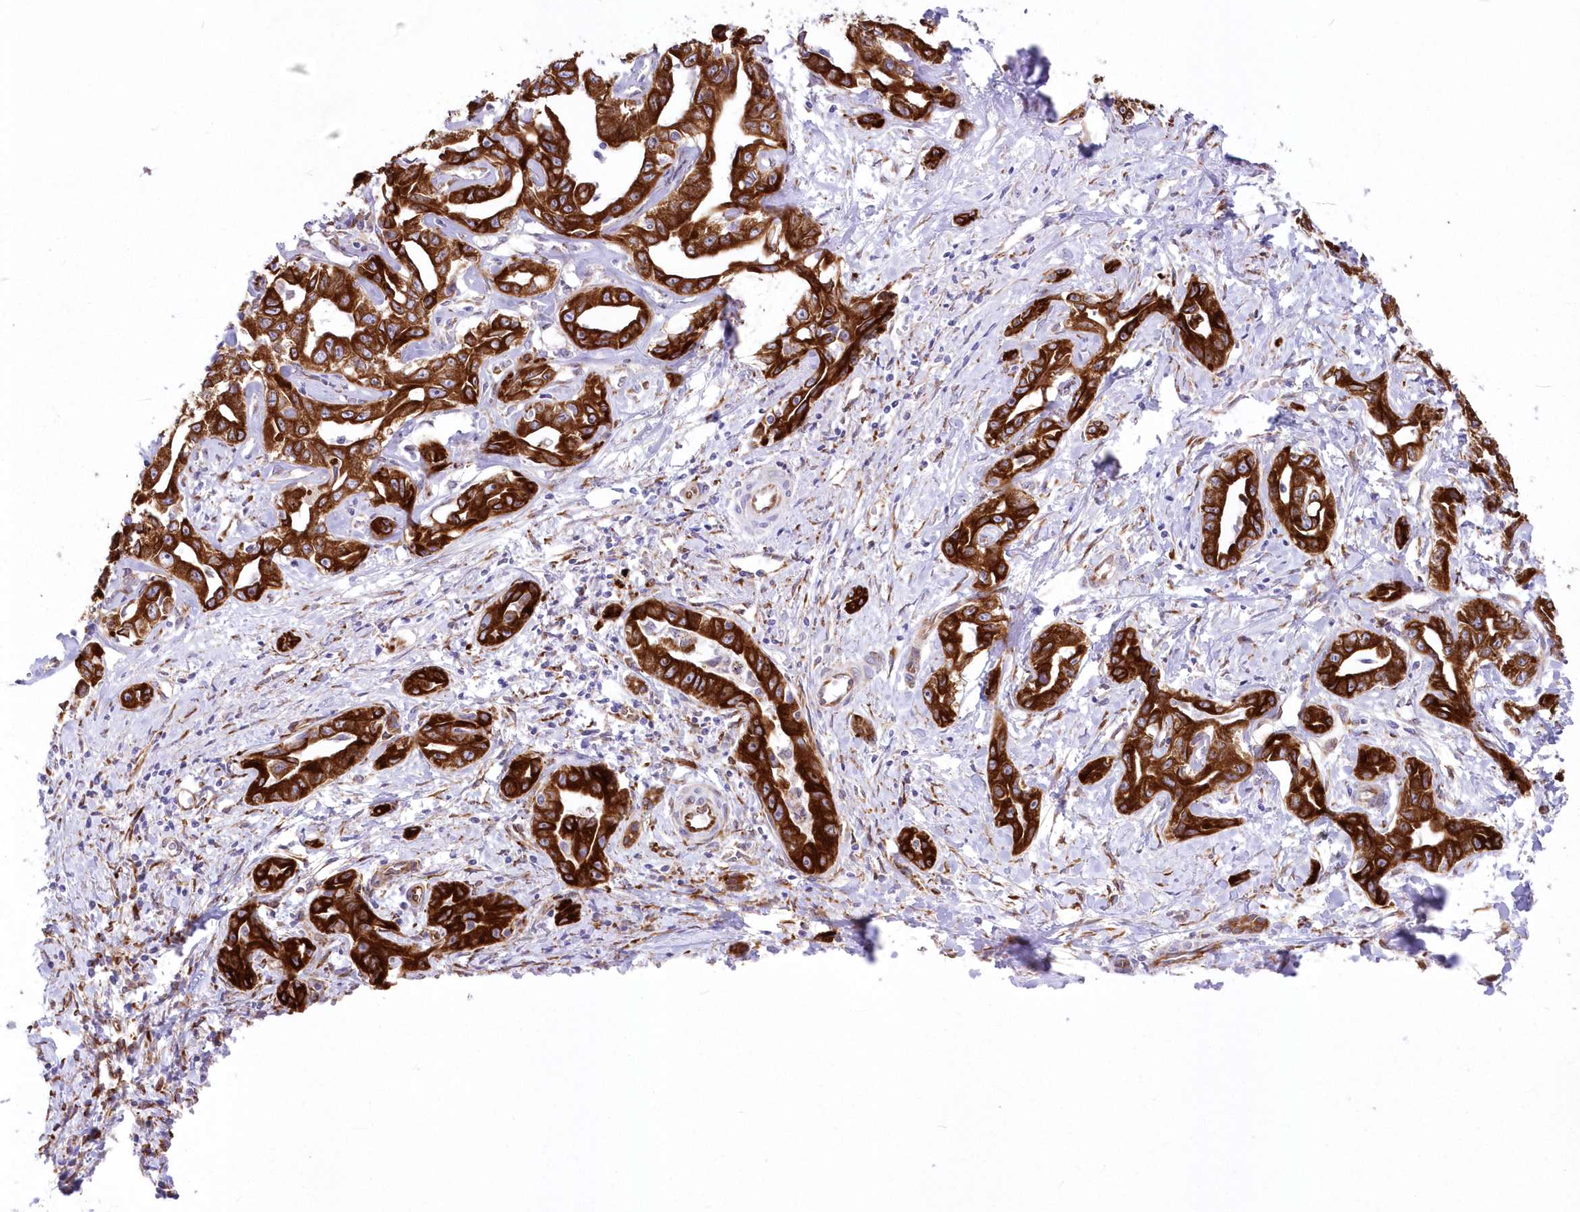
{"staining": {"intensity": "strong", "quantity": ">75%", "location": "cytoplasmic/membranous"}, "tissue": "liver cancer", "cell_type": "Tumor cells", "image_type": "cancer", "snomed": [{"axis": "morphology", "description": "Cholangiocarcinoma"}, {"axis": "topography", "description": "Liver"}], "caption": "Tumor cells demonstrate high levels of strong cytoplasmic/membranous positivity in about >75% of cells in human liver cancer (cholangiocarcinoma).", "gene": "YTHDC2", "patient": {"sex": "male", "age": 59}}